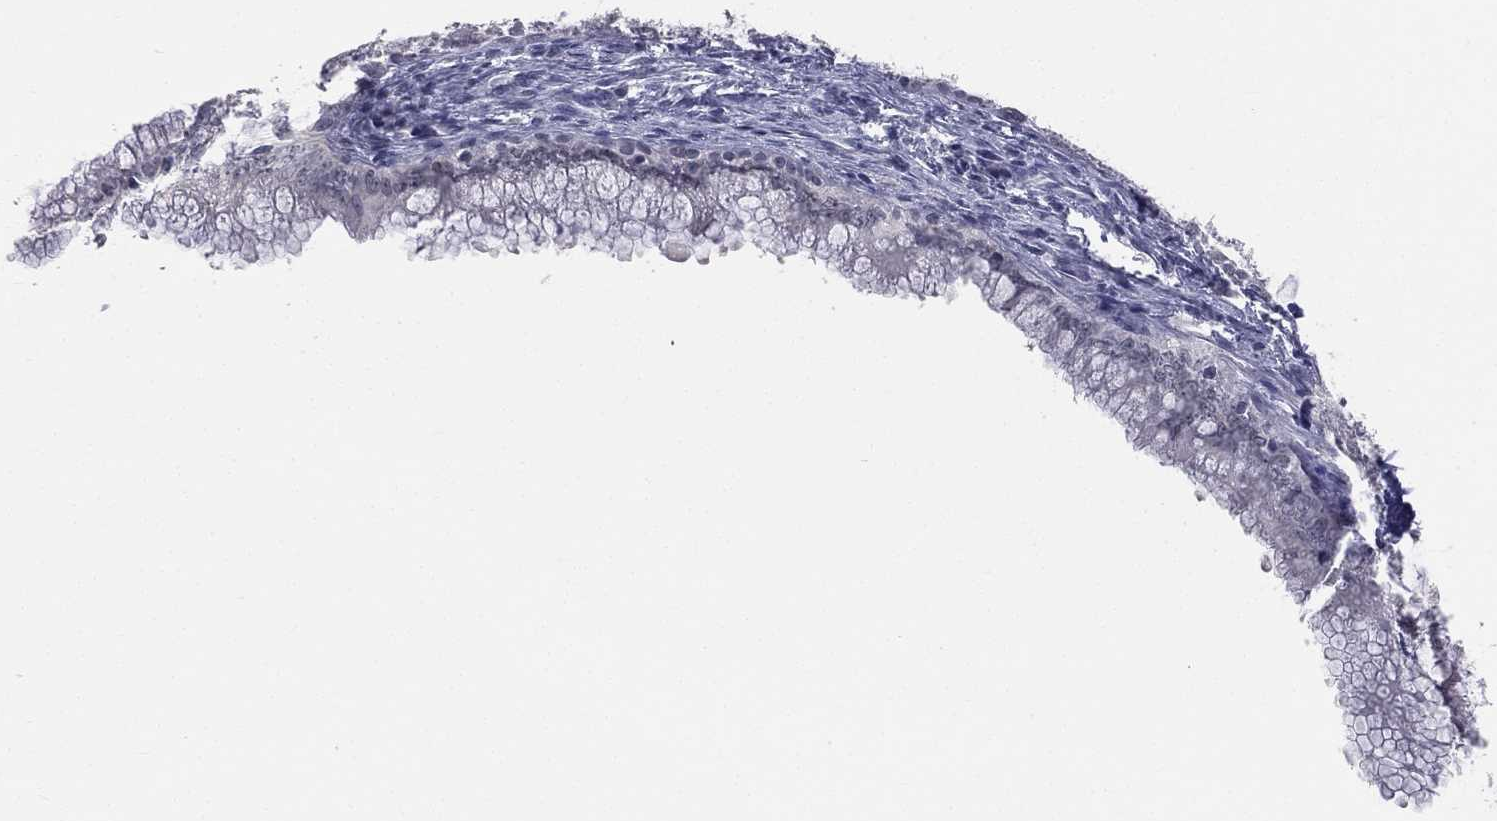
{"staining": {"intensity": "negative", "quantity": "none", "location": "none"}, "tissue": "cervical cancer", "cell_type": "Tumor cells", "image_type": "cancer", "snomed": [{"axis": "morphology", "description": "Squamous cell carcinoma, NOS"}, {"axis": "topography", "description": "Cervix"}], "caption": "IHC photomicrograph of human cervical cancer (squamous cell carcinoma) stained for a protein (brown), which reveals no staining in tumor cells.", "gene": "DMKN", "patient": {"sex": "female", "age": 63}}